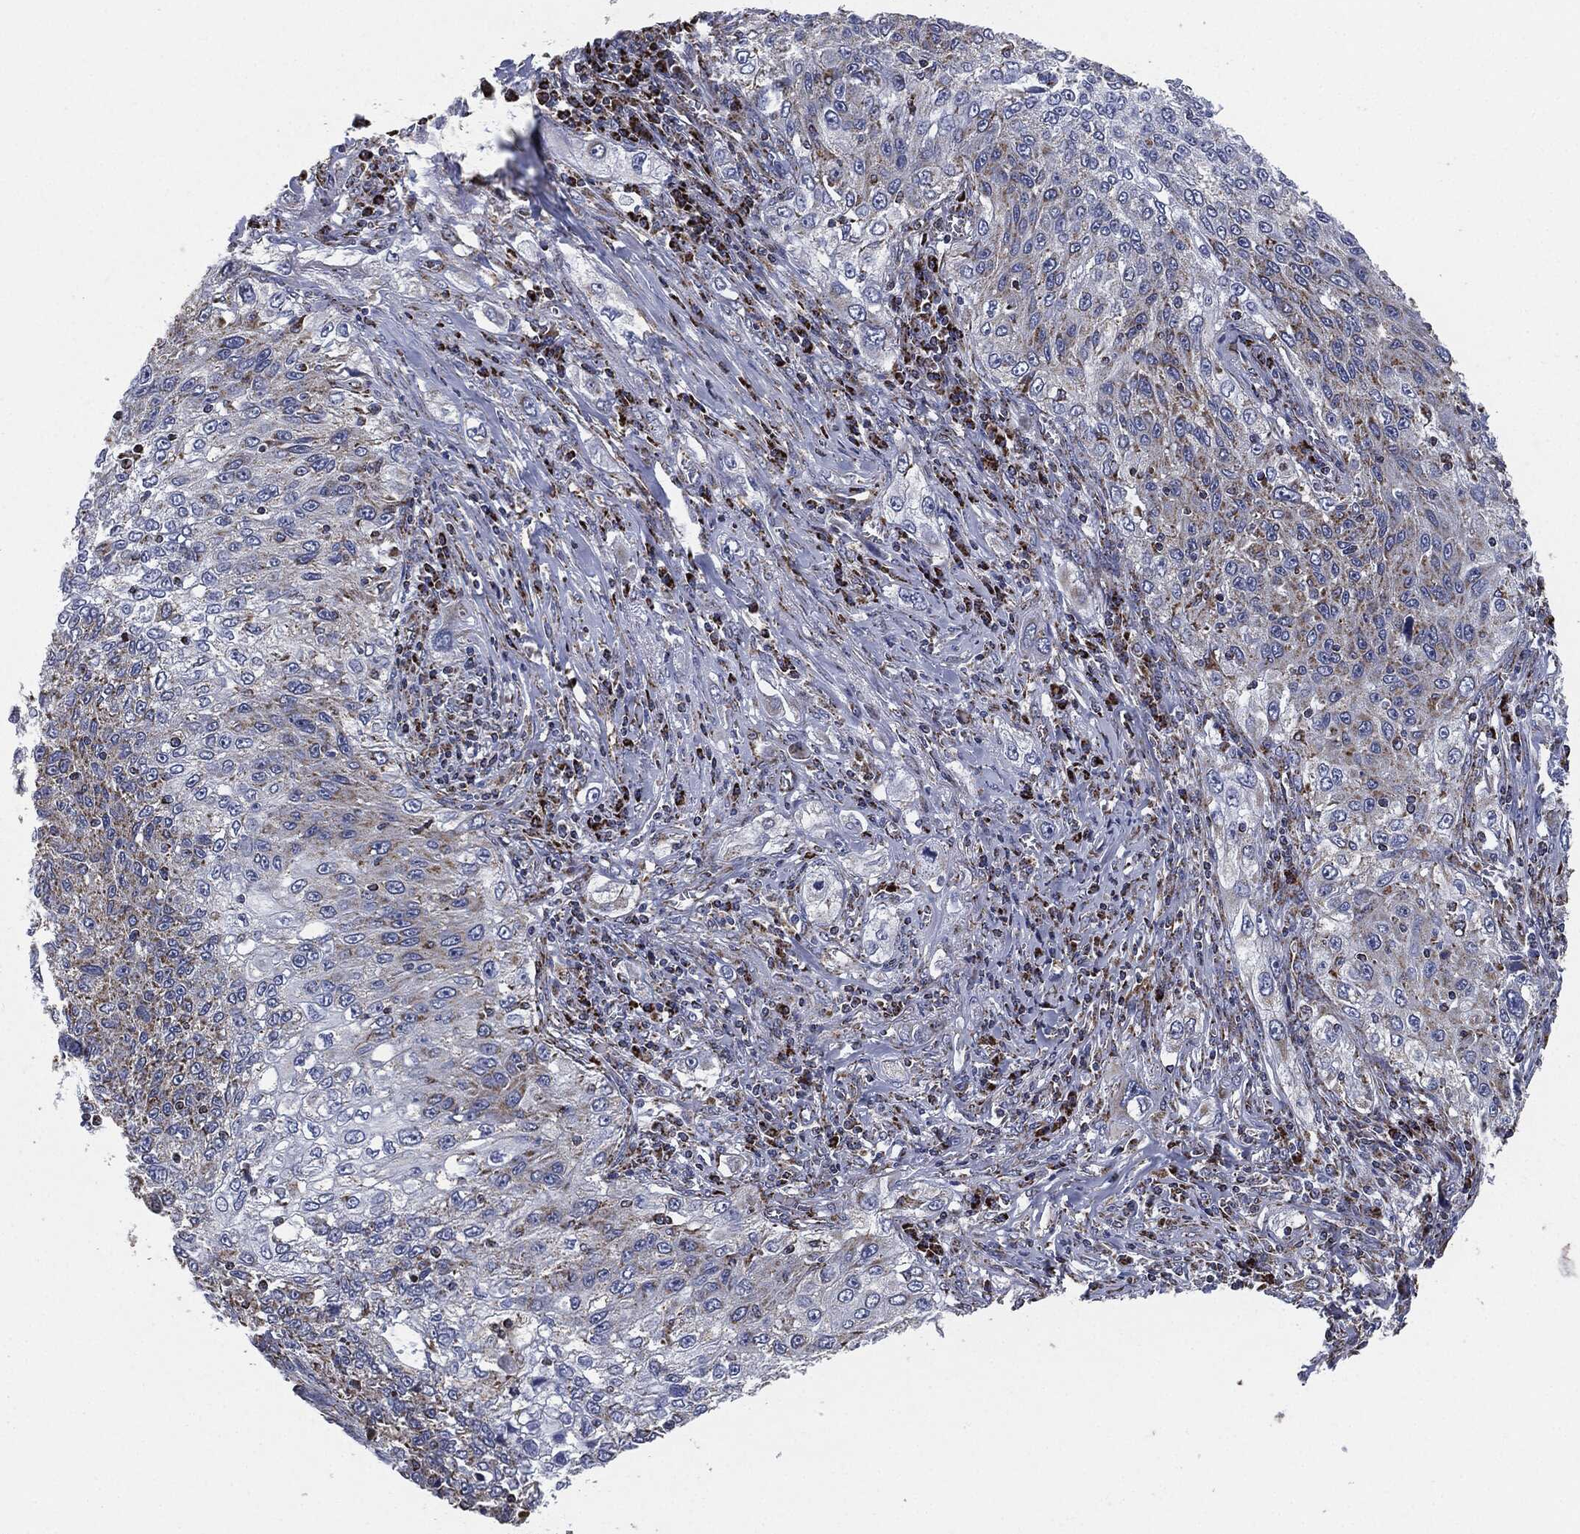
{"staining": {"intensity": "moderate", "quantity": "<25%", "location": "cytoplasmic/membranous"}, "tissue": "lung cancer", "cell_type": "Tumor cells", "image_type": "cancer", "snomed": [{"axis": "morphology", "description": "Squamous cell carcinoma, NOS"}, {"axis": "topography", "description": "Lung"}], "caption": "This photomicrograph demonstrates squamous cell carcinoma (lung) stained with IHC to label a protein in brown. The cytoplasmic/membranous of tumor cells show moderate positivity for the protein. Nuclei are counter-stained blue.", "gene": "NDUFV2", "patient": {"sex": "female", "age": 69}}